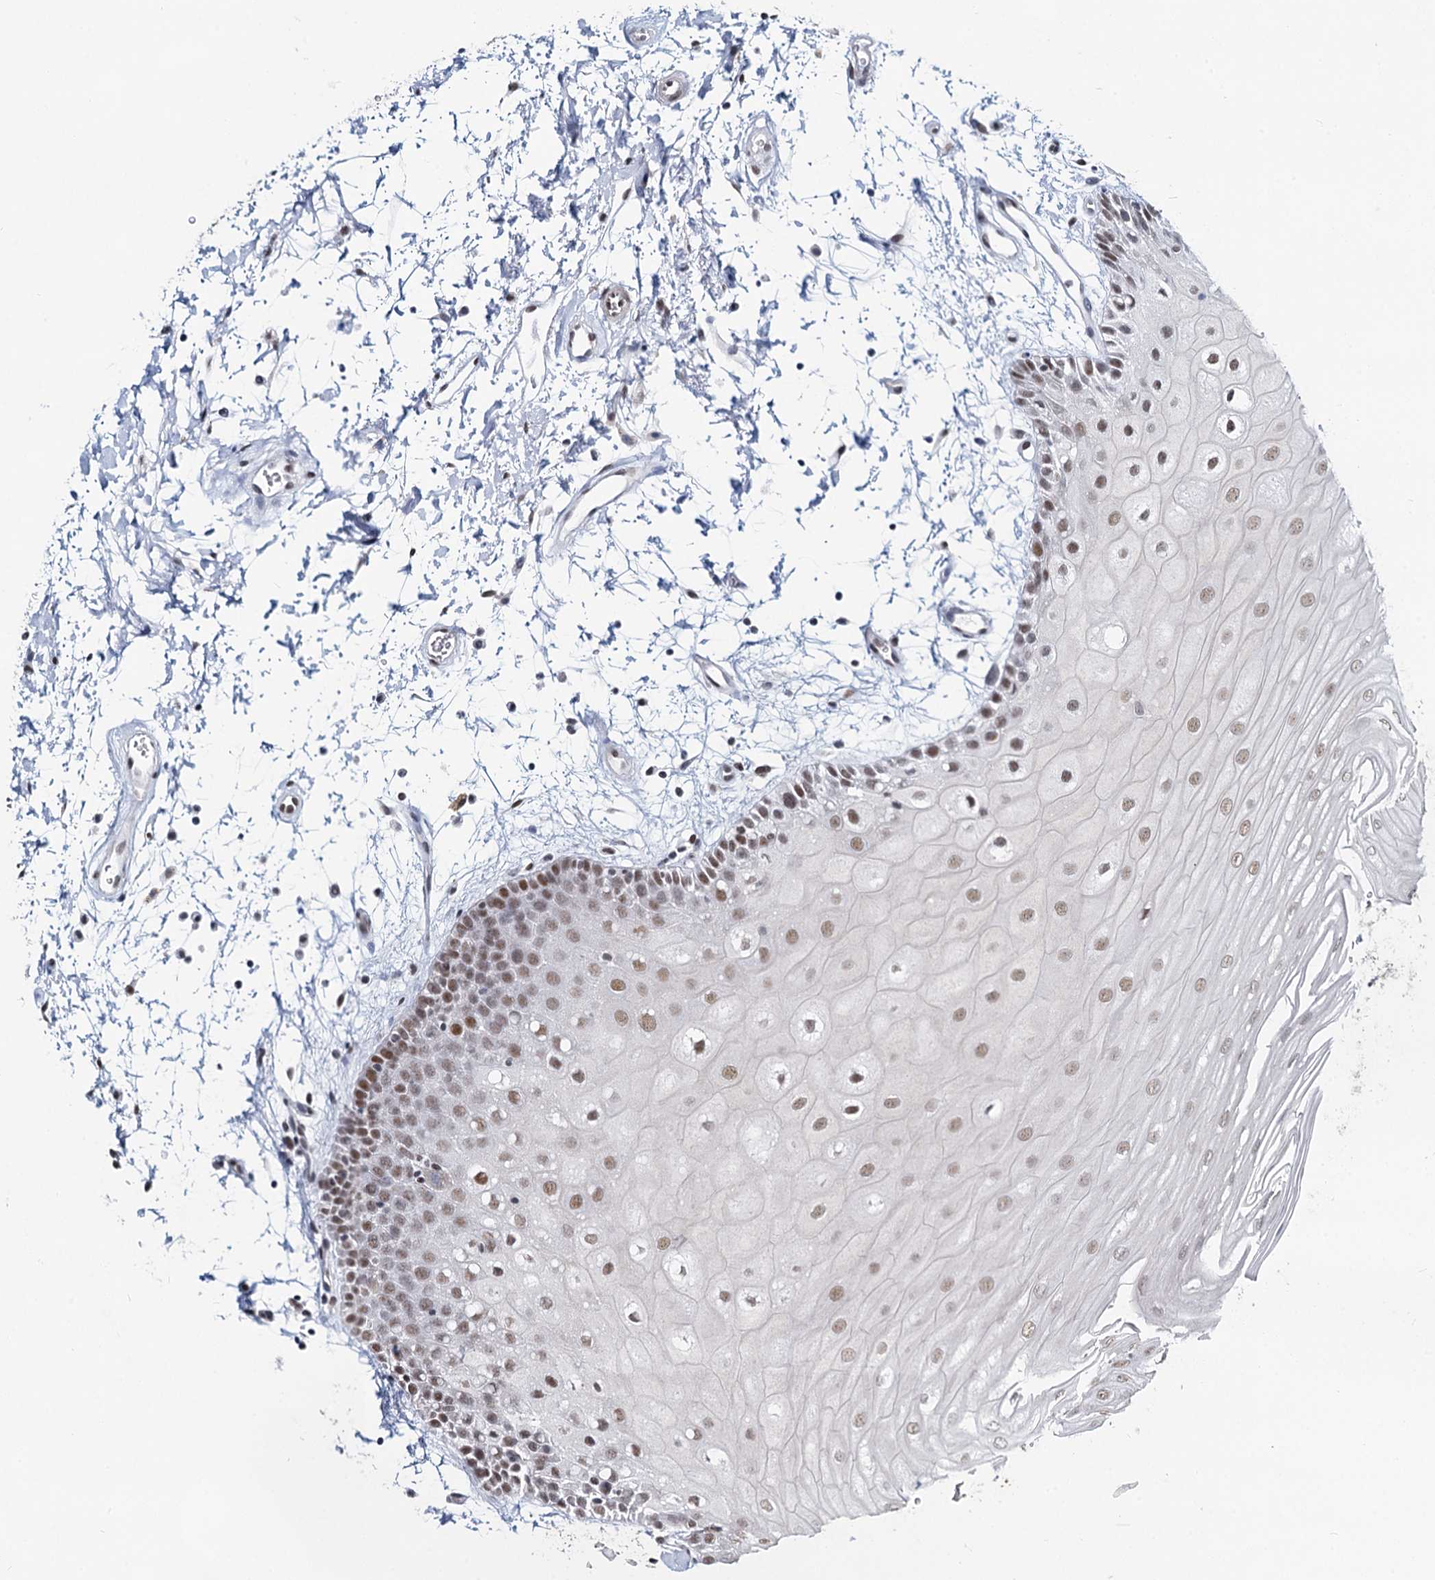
{"staining": {"intensity": "moderate", "quantity": ">75%", "location": "nuclear"}, "tissue": "oral mucosa", "cell_type": "Squamous epithelial cells", "image_type": "normal", "snomed": [{"axis": "morphology", "description": "Normal tissue, NOS"}, {"axis": "topography", "description": "Oral tissue"}, {"axis": "topography", "description": "Tounge, NOS"}], "caption": "A photomicrograph of oral mucosa stained for a protein demonstrates moderate nuclear brown staining in squamous epithelial cells.", "gene": "METTL14", "patient": {"sex": "female", "age": 73}}